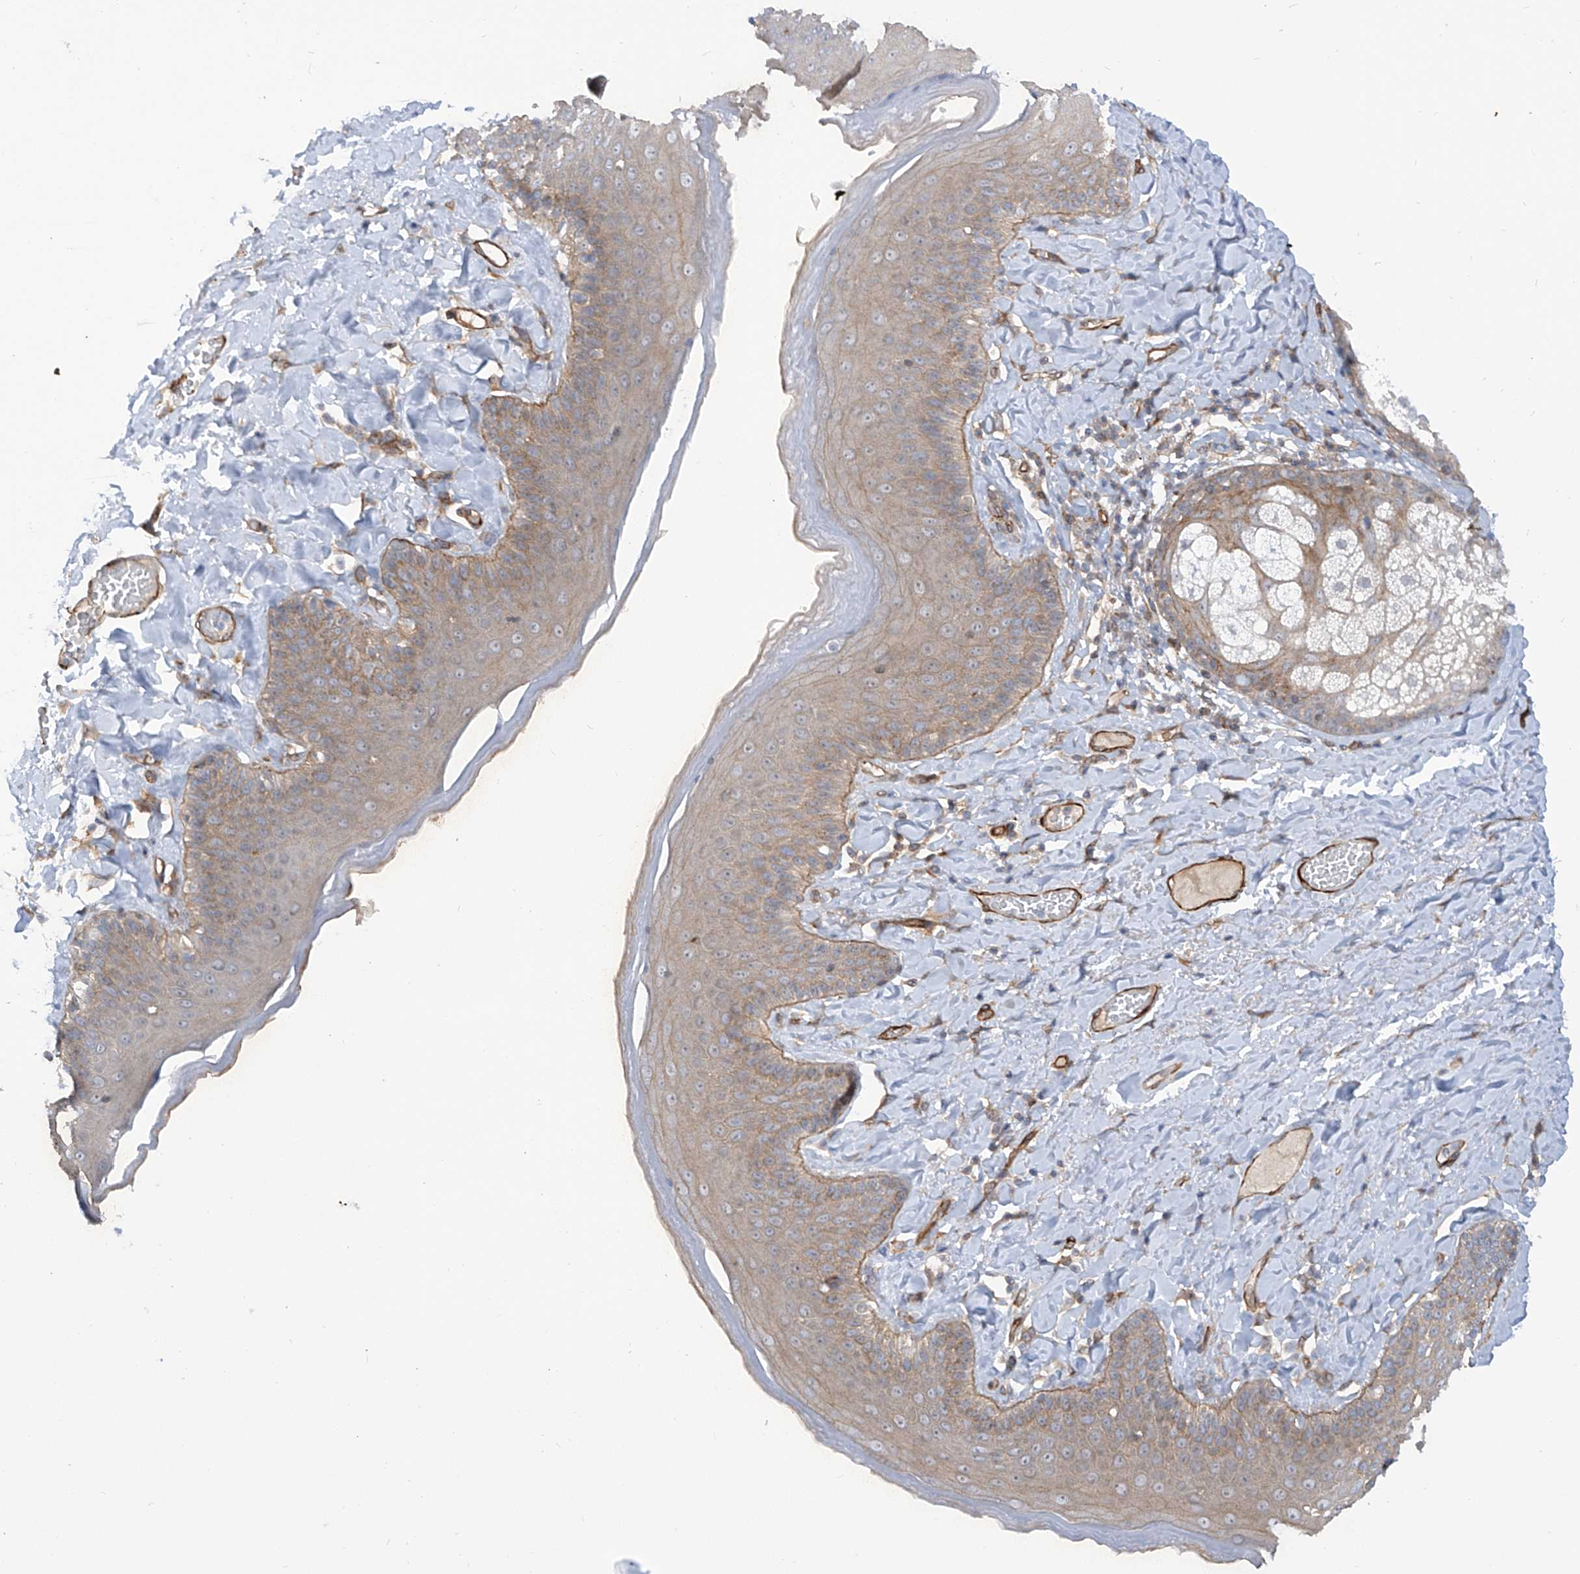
{"staining": {"intensity": "moderate", "quantity": ">75%", "location": "cytoplasmic/membranous"}, "tissue": "skin", "cell_type": "Epidermal cells", "image_type": "normal", "snomed": [{"axis": "morphology", "description": "Normal tissue, NOS"}, {"axis": "topography", "description": "Anal"}], "caption": "Immunohistochemical staining of benign human skin reveals medium levels of moderate cytoplasmic/membranous positivity in about >75% of epidermal cells.", "gene": "ZNF490", "patient": {"sex": "male", "age": 69}}